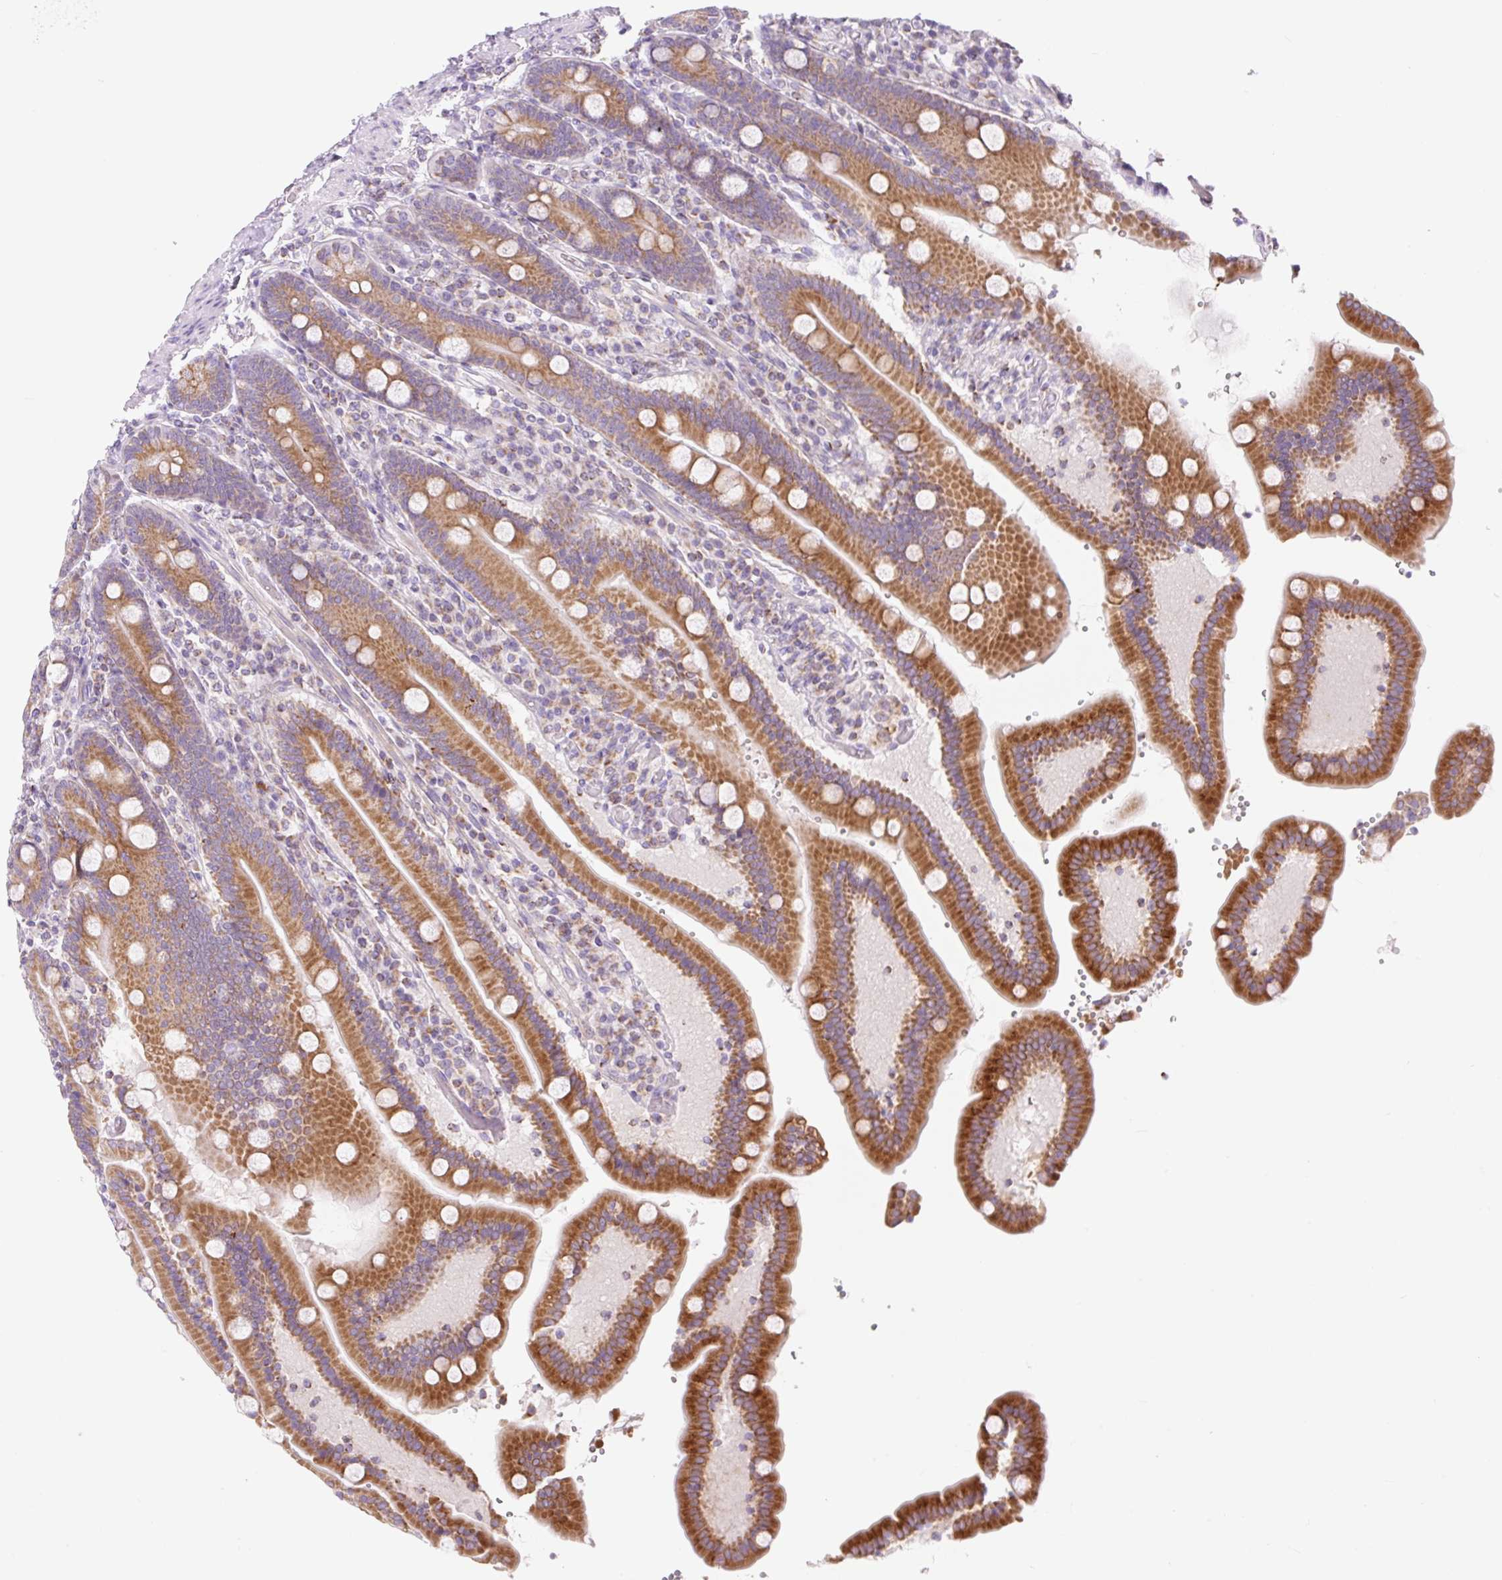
{"staining": {"intensity": "strong", "quantity": ">75%", "location": "cytoplasmic/membranous"}, "tissue": "duodenum", "cell_type": "Glandular cells", "image_type": "normal", "snomed": [{"axis": "morphology", "description": "Normal tissue, NOS"}, {"axis": "topography", "description": "Duodenum"}], "caption": "DAB immunohistochemical staining of unremarkable human duodenum exhibits strong cytoplasmic/membranous protein staining in approximately >75% of glandular cells.", "gene": "FOCAD", "patient": {"sex": "female", "age": 62}}